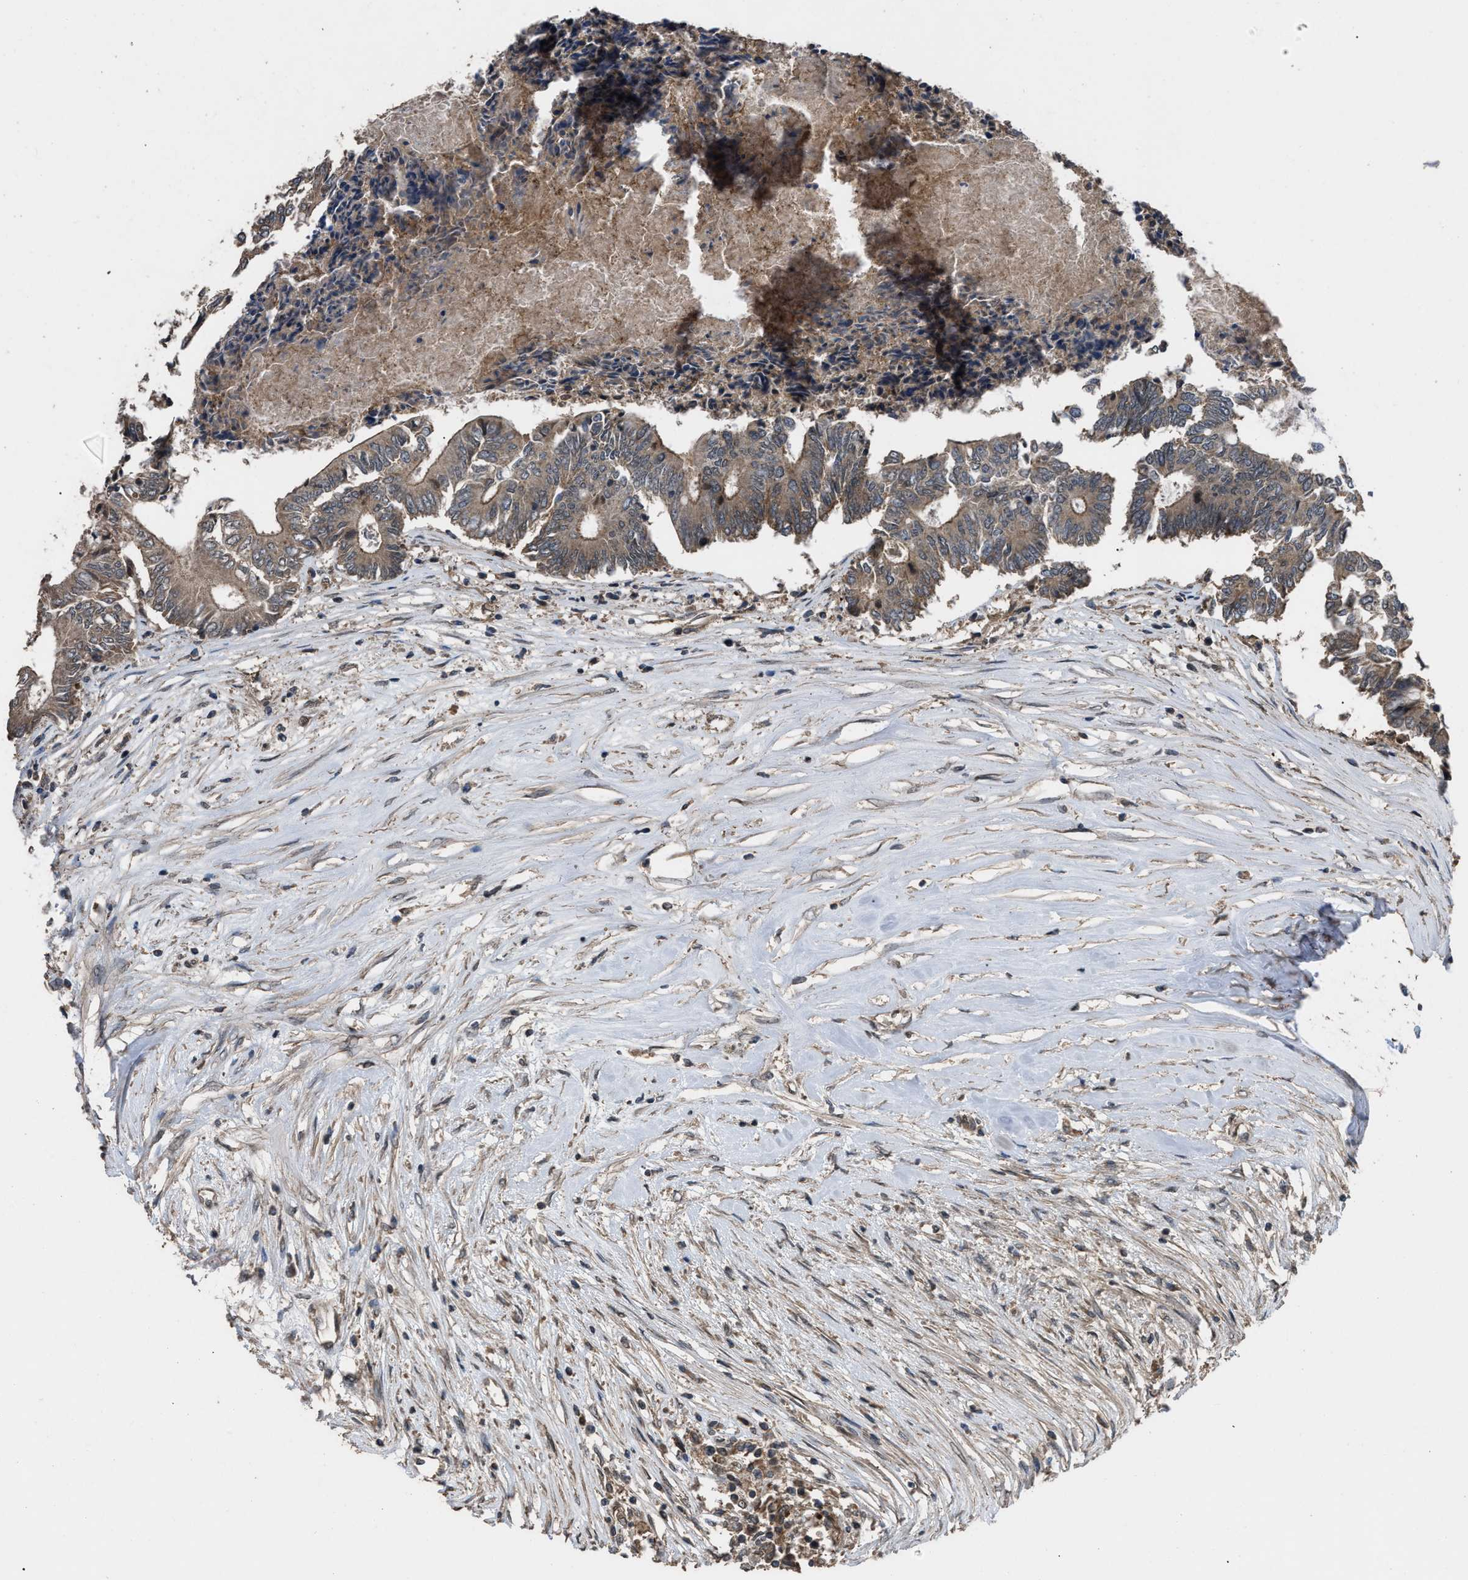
{"staining": {"intensity": "moderate", "quantity": ">75%", "location": "cytoplasmic/membranous"}, "tissue": "colorectal cancer", "cell_type": "Tumor cells", "image_type": "cancer", "snomed": [{"axis": "morphology", "description": "Adenocarcinoma, NOS"}, {"axis": "topography", "description": "Rectum"}], "caption": "Human colorectal cancer (adenocarcinoma) stained with a protein marker reveals moderate staining in tumor cells.", "gene": "UTRN", "patient": {"sex": "male", "age": 63}}